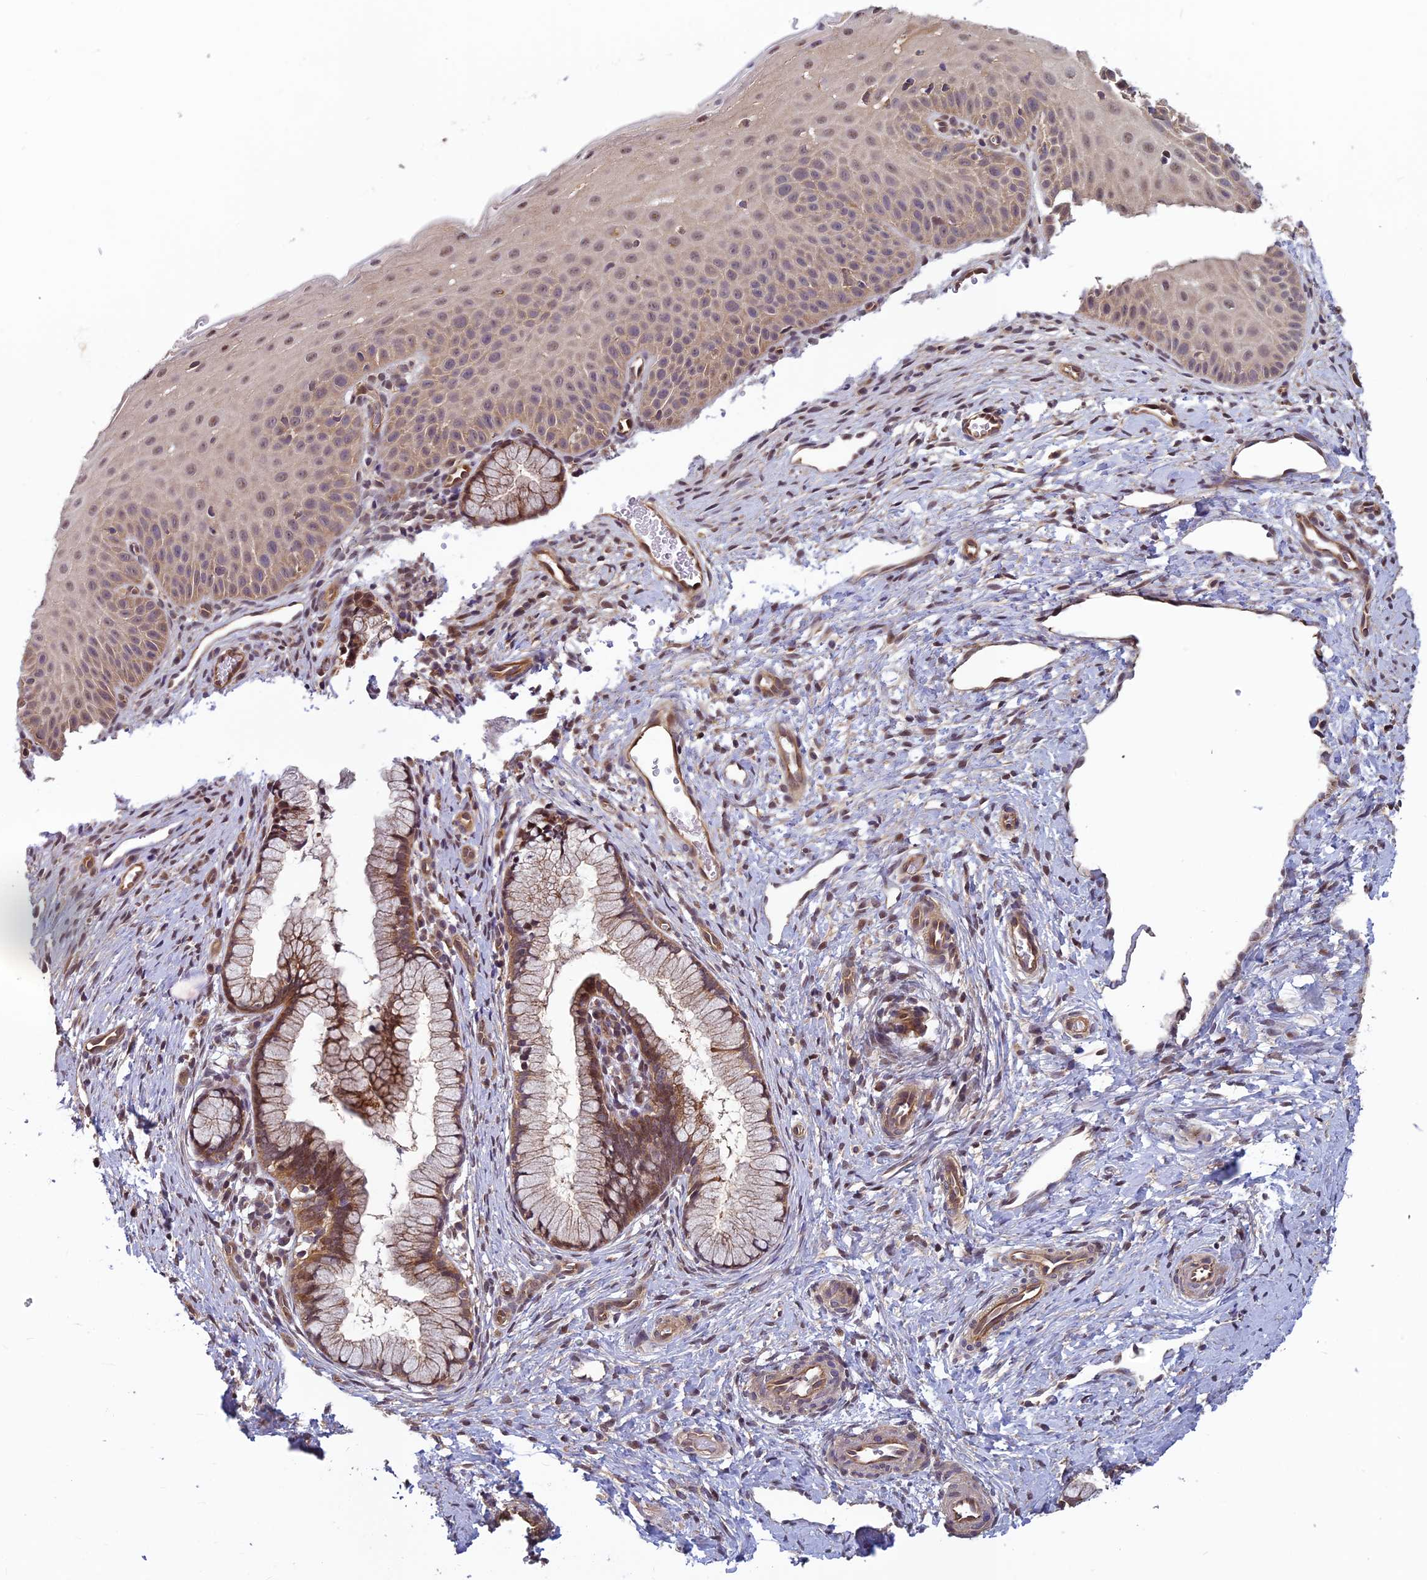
{"staining": {"intensity": "moderate", "quantity": ">75%", "location": "cytoplasmic/membranous"}, "tissue": "cervix", "cell_type": "Glandular cells", "image_type": "normal", "snomed": [{"axis": "morphology", "description": "Normal tissue, NOS"}, {"axis": "topography", "description": "Cervix"}], "caption": "The immunohistochemical stain shows moderate cytoplasmic/membranous expression in glandular cells of benign cervix.", "gene": "PIKFYVE", "patient": {"sex": "female", "age": 36}}